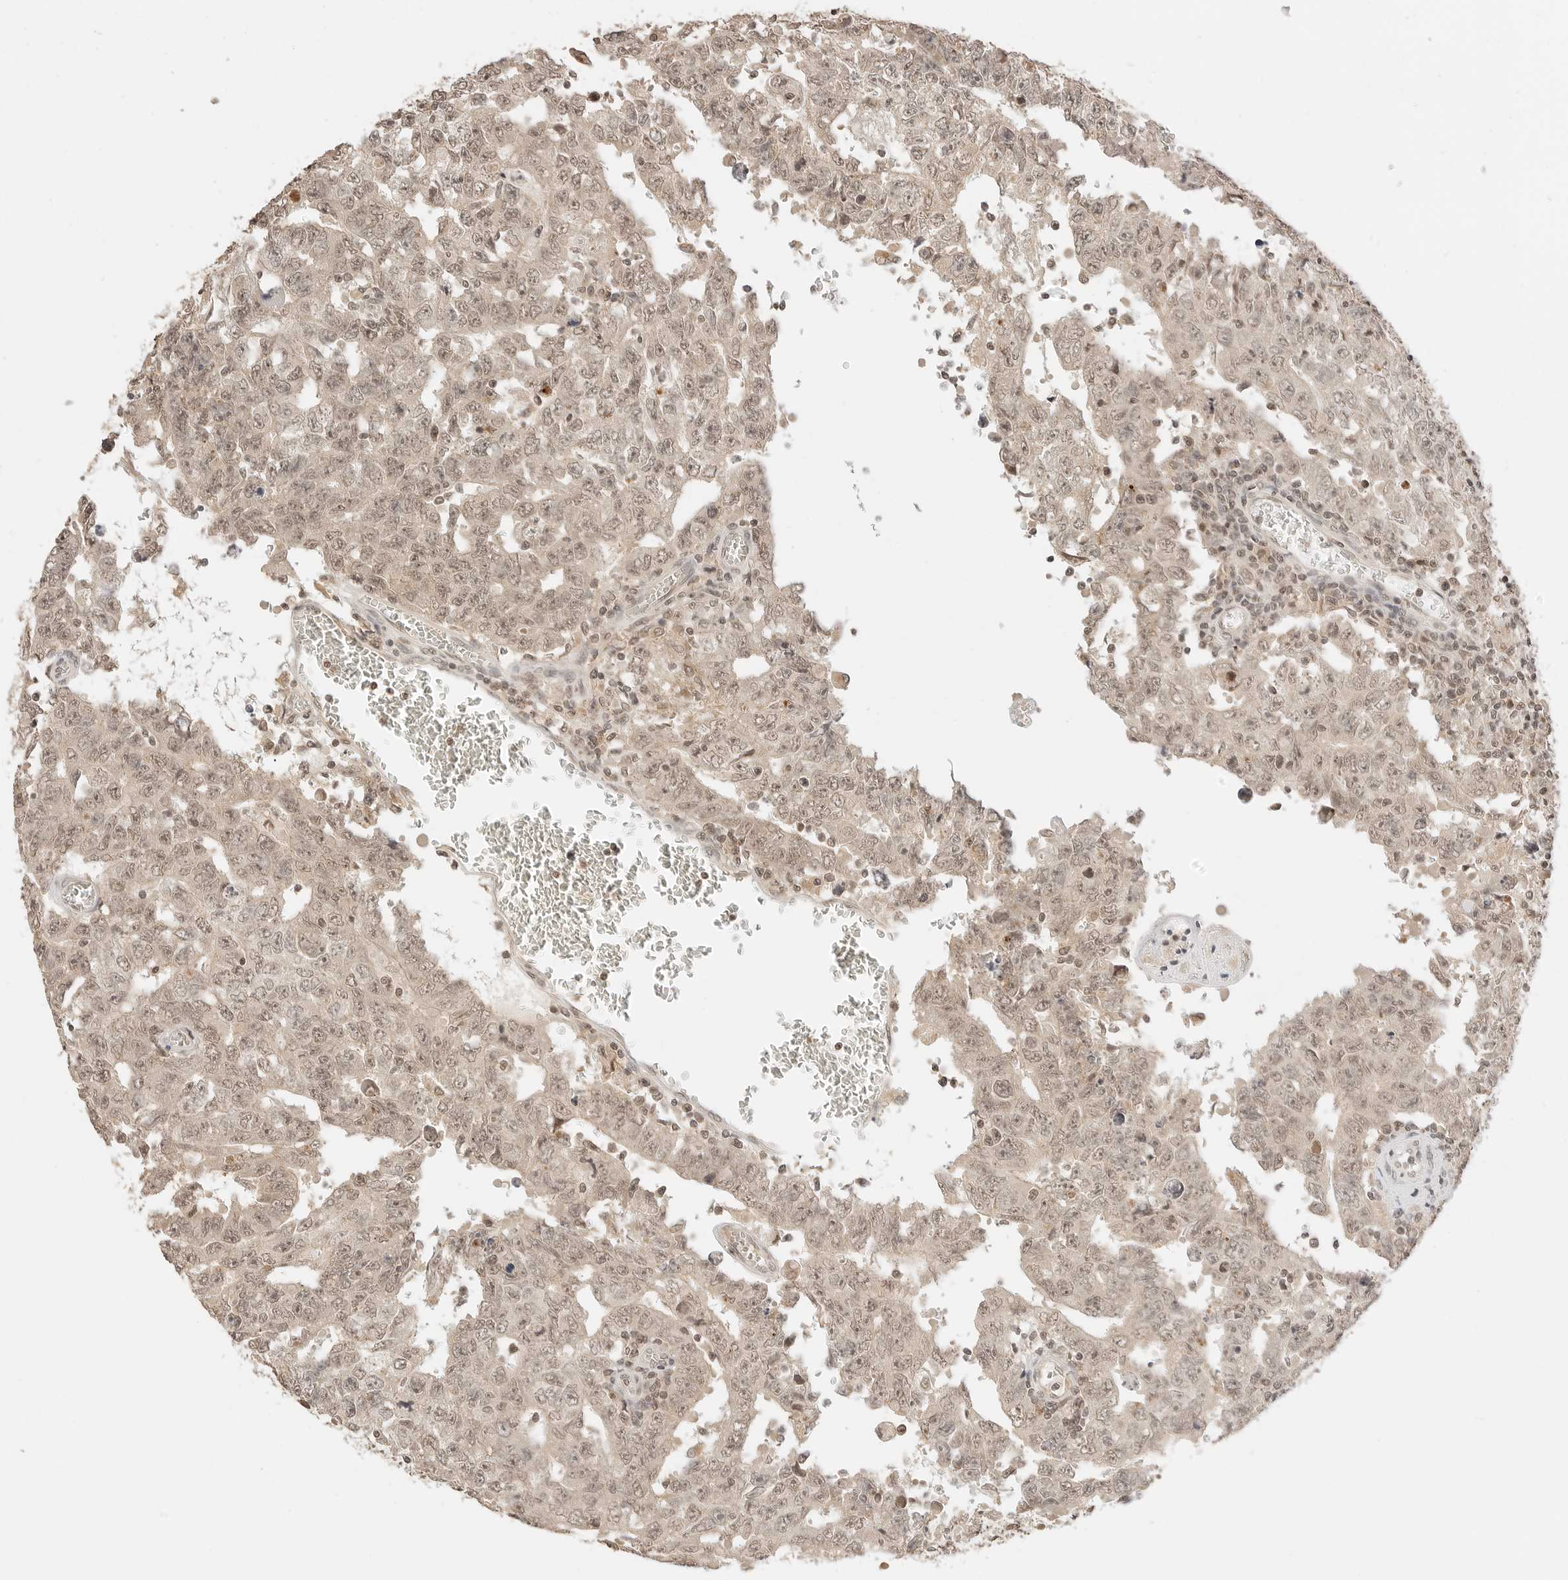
{"staining": {"intensity": "moderate", "quantity": ">75%", "location": "cytoplasmic/membranous,nuclear"}, "tissue": "testis cancer", "cell_type": "Tumor cells", "image_type": "cancer", "snomed": [{"axis": "morphology", "description": "Carcinoma, Embryonal, NOS"}, {"axis": "topography", "description": "Testis"}], "caption": "Protein analysis of testis cancer tissue displays moderate cytoplasmic/membranous and nuclear positivity in approximately >75% of tumor cells. The protein of interest is stained brown, and the nuclei are stained in blue (DAB (3,3'-diaminobenzidine) IHC with brightfield microscopy, high magnification).", "gene": "SEPTIN4", "patient": {"sex": "male", "age": 26}}